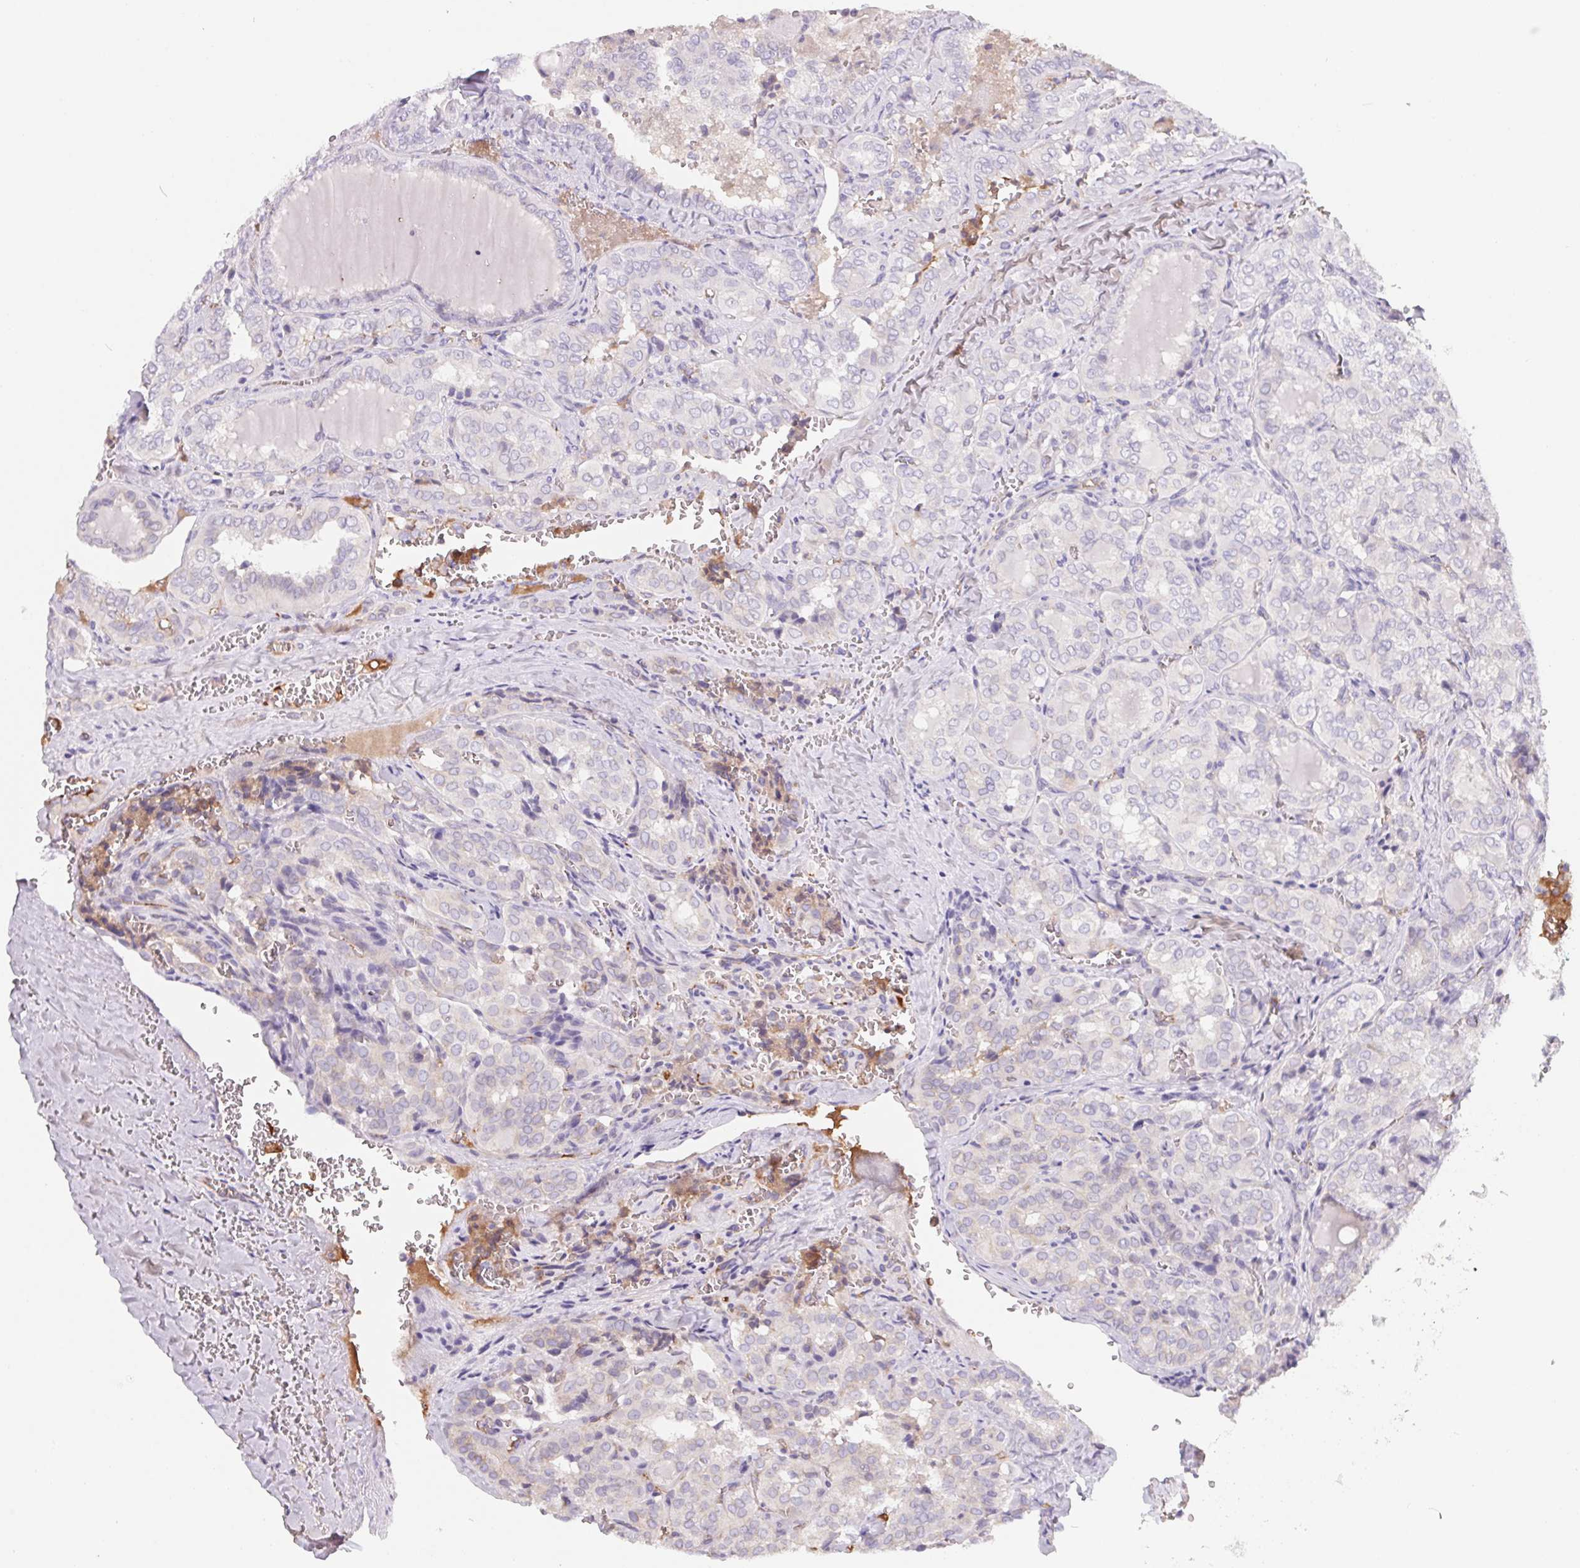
{"staining": {"intensity": "negative", "quantity": "none", "location": "none"}, "tissue": "thyroid cancer", "cell_type": "Tumor cells", "image_type": "cancer", "snomed": [{"axis": "morphology", "description": "Papillary adenocarcinoma, NOS"}, {"axis": "topography", "description": "Thyroid gland"}], "caption": "High power microscopy histopathology image of an immunohistochemistry (IHC) photomicrograph of papillary adenocarcinoma (thyroid), revealing no significant expression in tumor cells.", "gene": "LPA", "patient": {"sex": "female", "age": 41}}